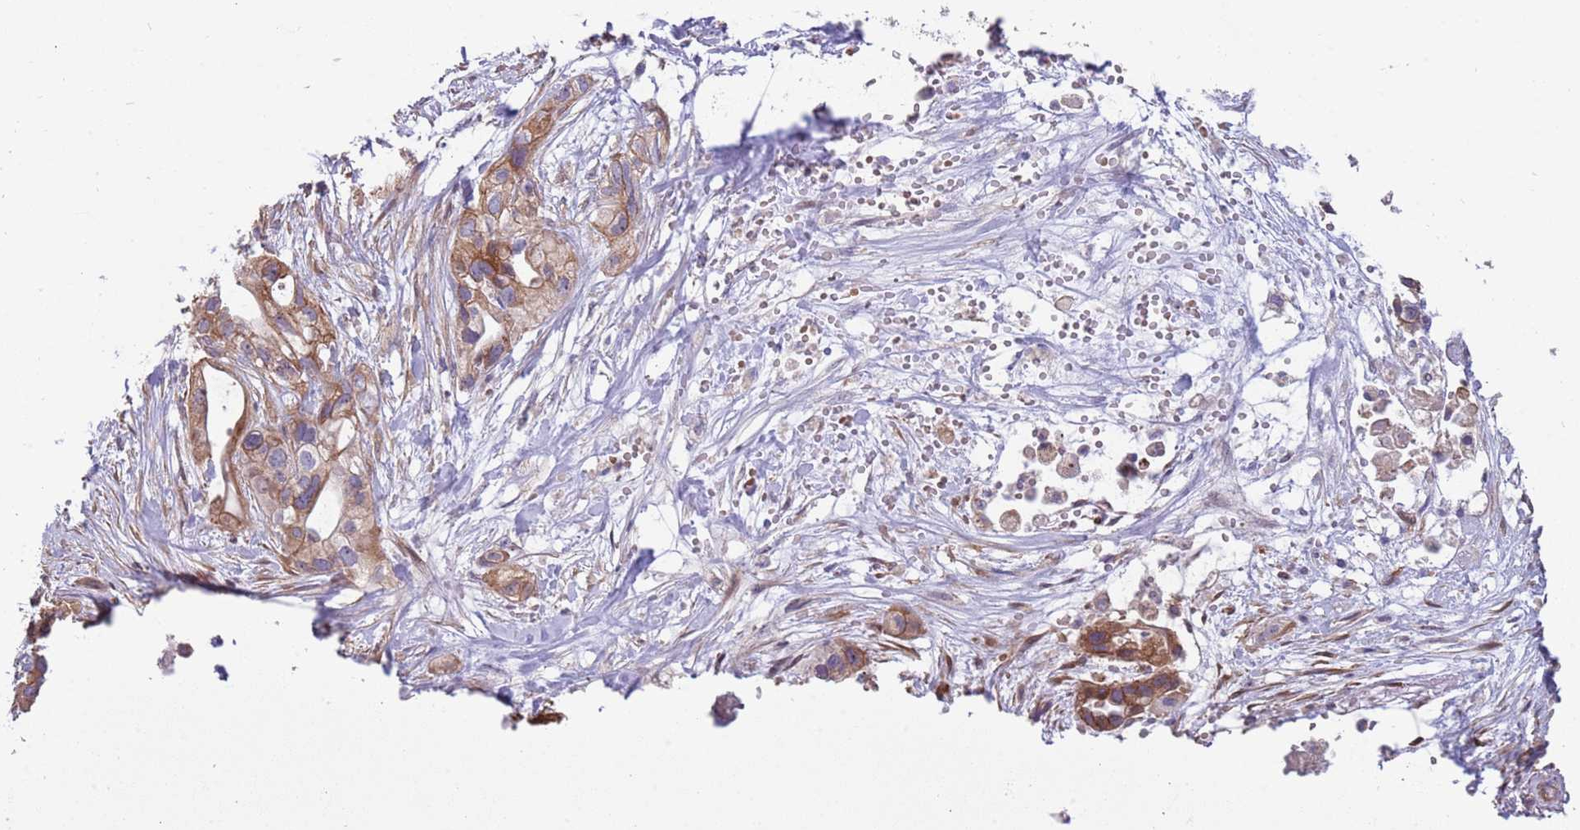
{"staining": {"intensity": "moderate", "quantity": ">75%", "location": "cytoplasmic/membranous"}, "tissue": "pancreatic cancer", "cell_type": "Tumor cells", "image_type": "cancer", "snomed": [{"axis": "morphology", "description": "Adenocarcinoma, NOS"}, {"axis": "topography", "description": "Pancreas"}], "caption": "About >75% of tumor cells in human pancreatic cancer (adenocarcinoma) show moderate cytoplasmic/membranous protein positivity as visualized by brown immunohistochemical staining.", "gene": "ITGB6", "patient": {"sex": "male", "age": 44}}